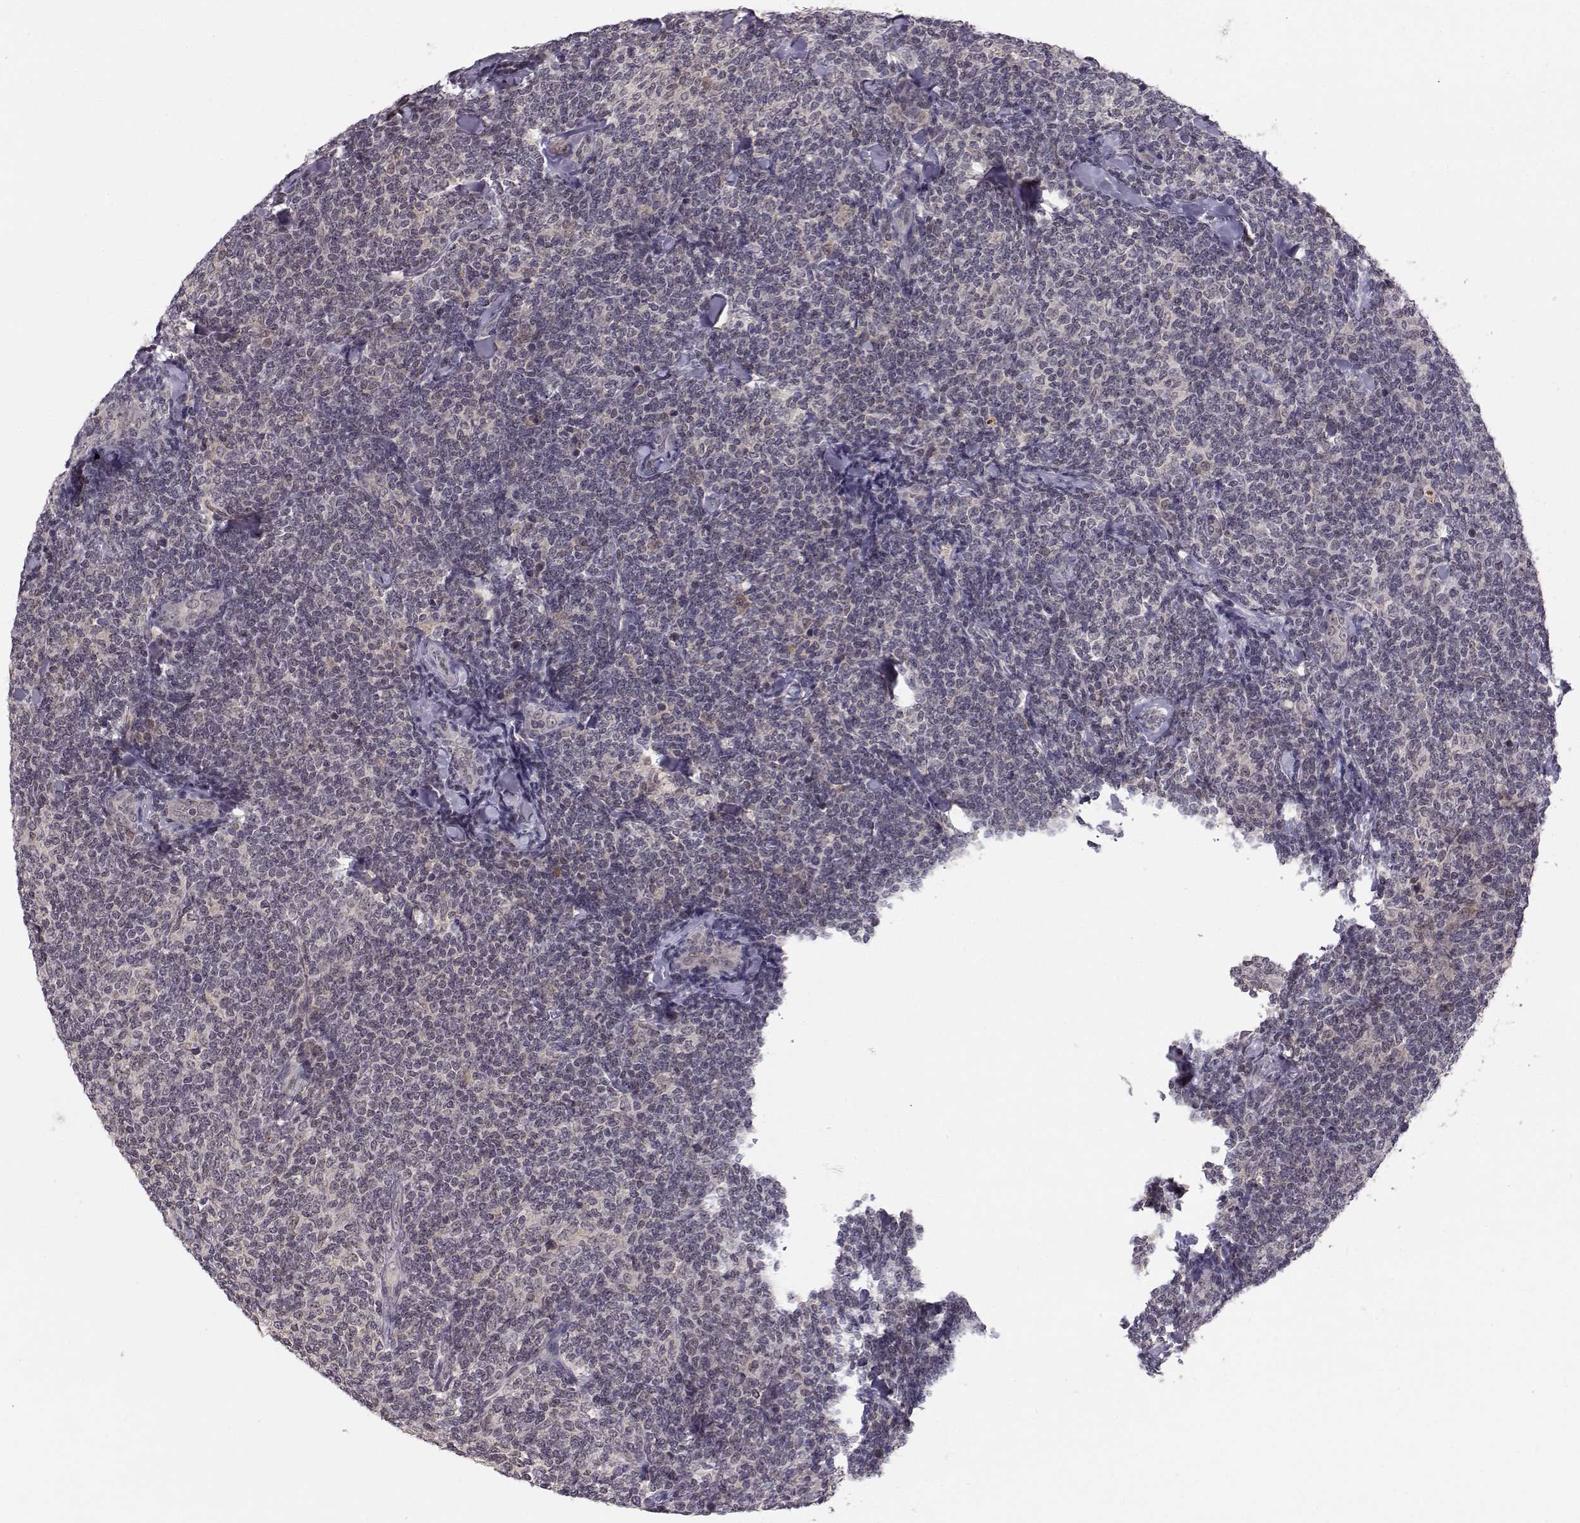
{"staining": {"intensity": "negative", "quantity": "none", "location": "none"}, "tissue": "lymphoma", "cell_type": "Tumor cells", "image_type": "cancer", "snomed": [{"axis": "morphology", "description": "Malignant lymphoma, non-Hodgkin's type, Low grade"}, {"axis": "topography", "description": "Lymph node"}], "caption": "A photomicrograph of lymphoma stained for a protein demonstrates no brown staining in tumor cells.", "gene": "KIF13B", "patient": {"sex": "female", "age": 56}}